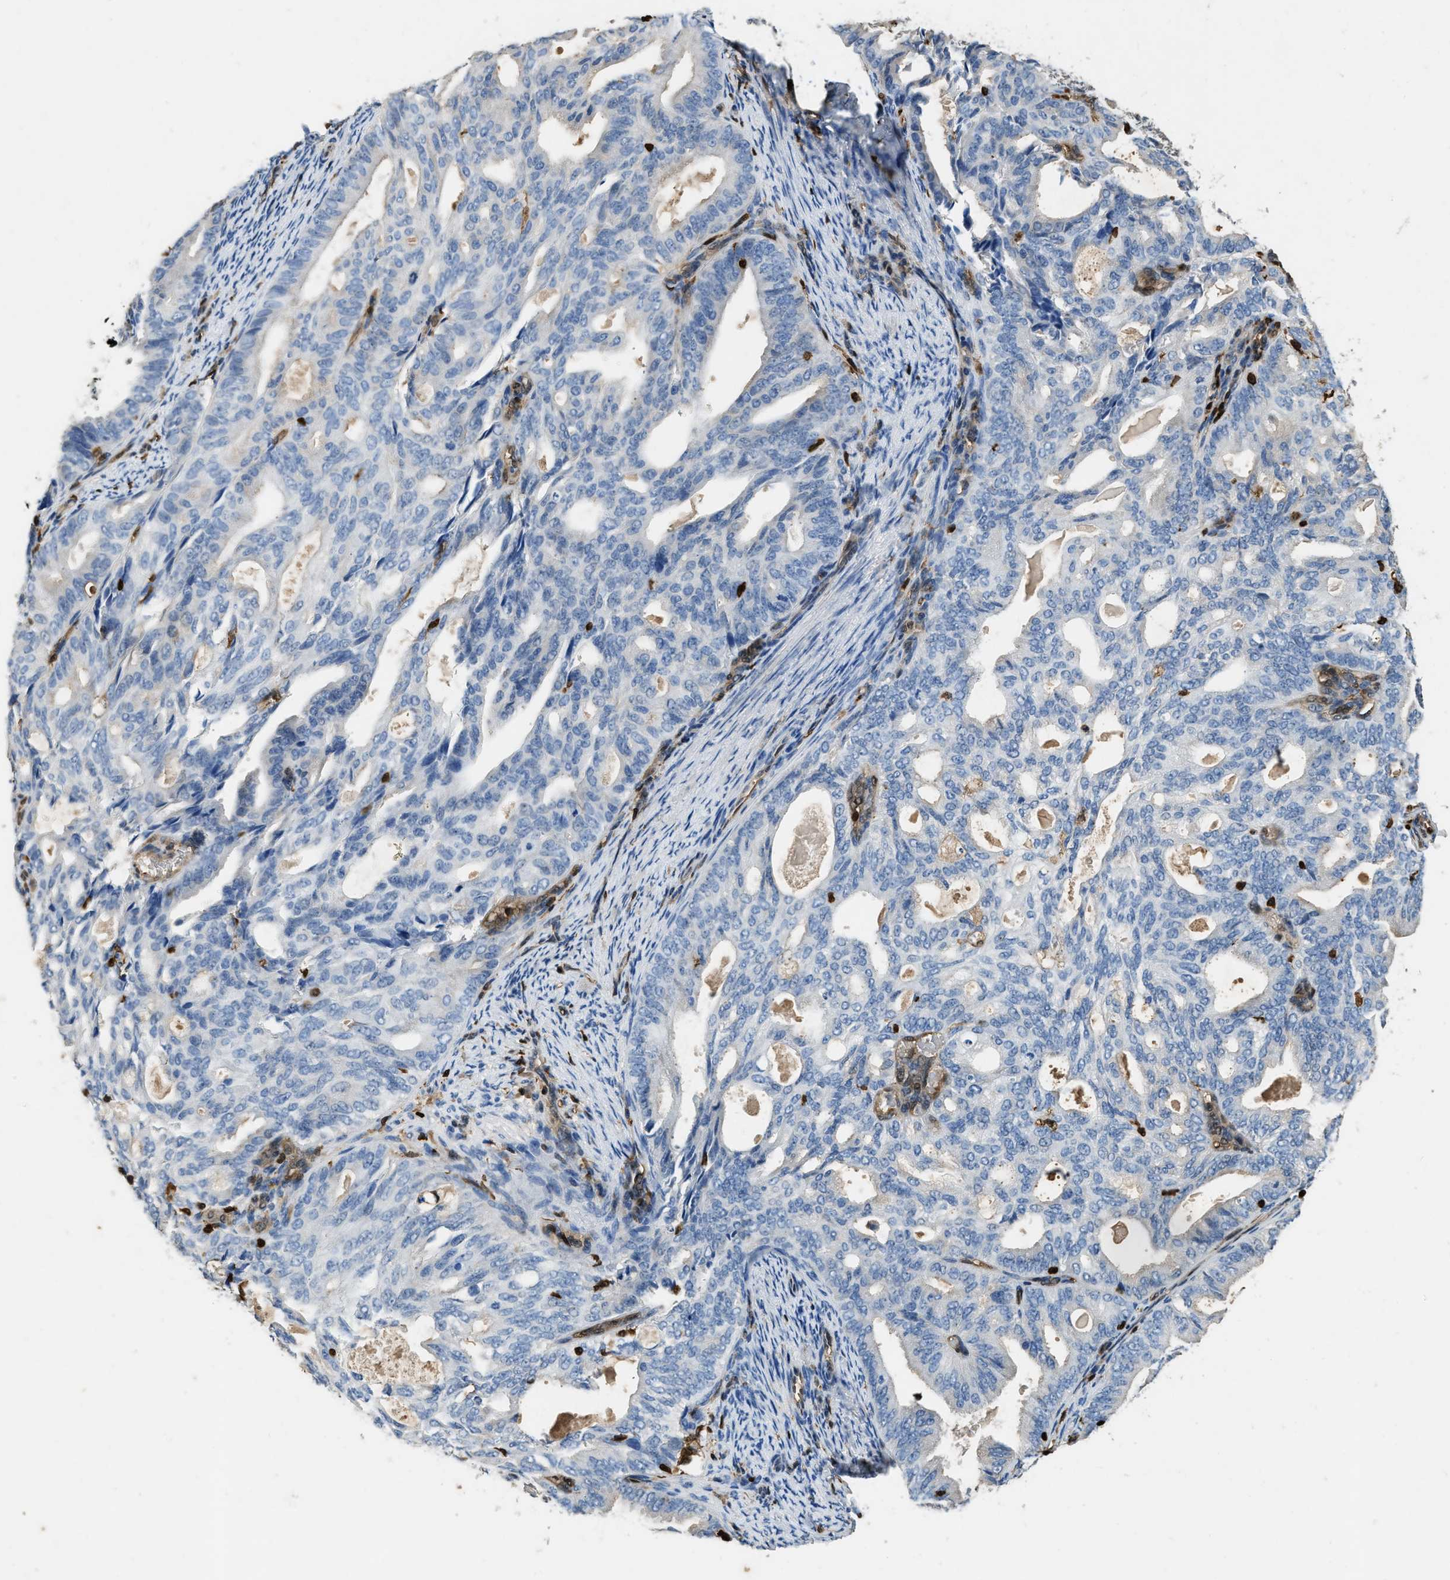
{"staining": {"intensity": "negative", "quantity": "none", "location": "none"}, "tissue": "endometrial cancer", "cell_type": "Tumor cells", "image_type": "cancer", "snomed": [{"axis": "morphology", "description": "Adenocarcinoma, NOS"}, {"axis": "topography", "description": "Endometrium"}], "caption": "Immunohistochemistry of adenocarcinoma (endometrial) demonstrates no positivity in tumor cells.", "gene": "ARHGDIB", "patient": {"sex": "female", "age": 58}}